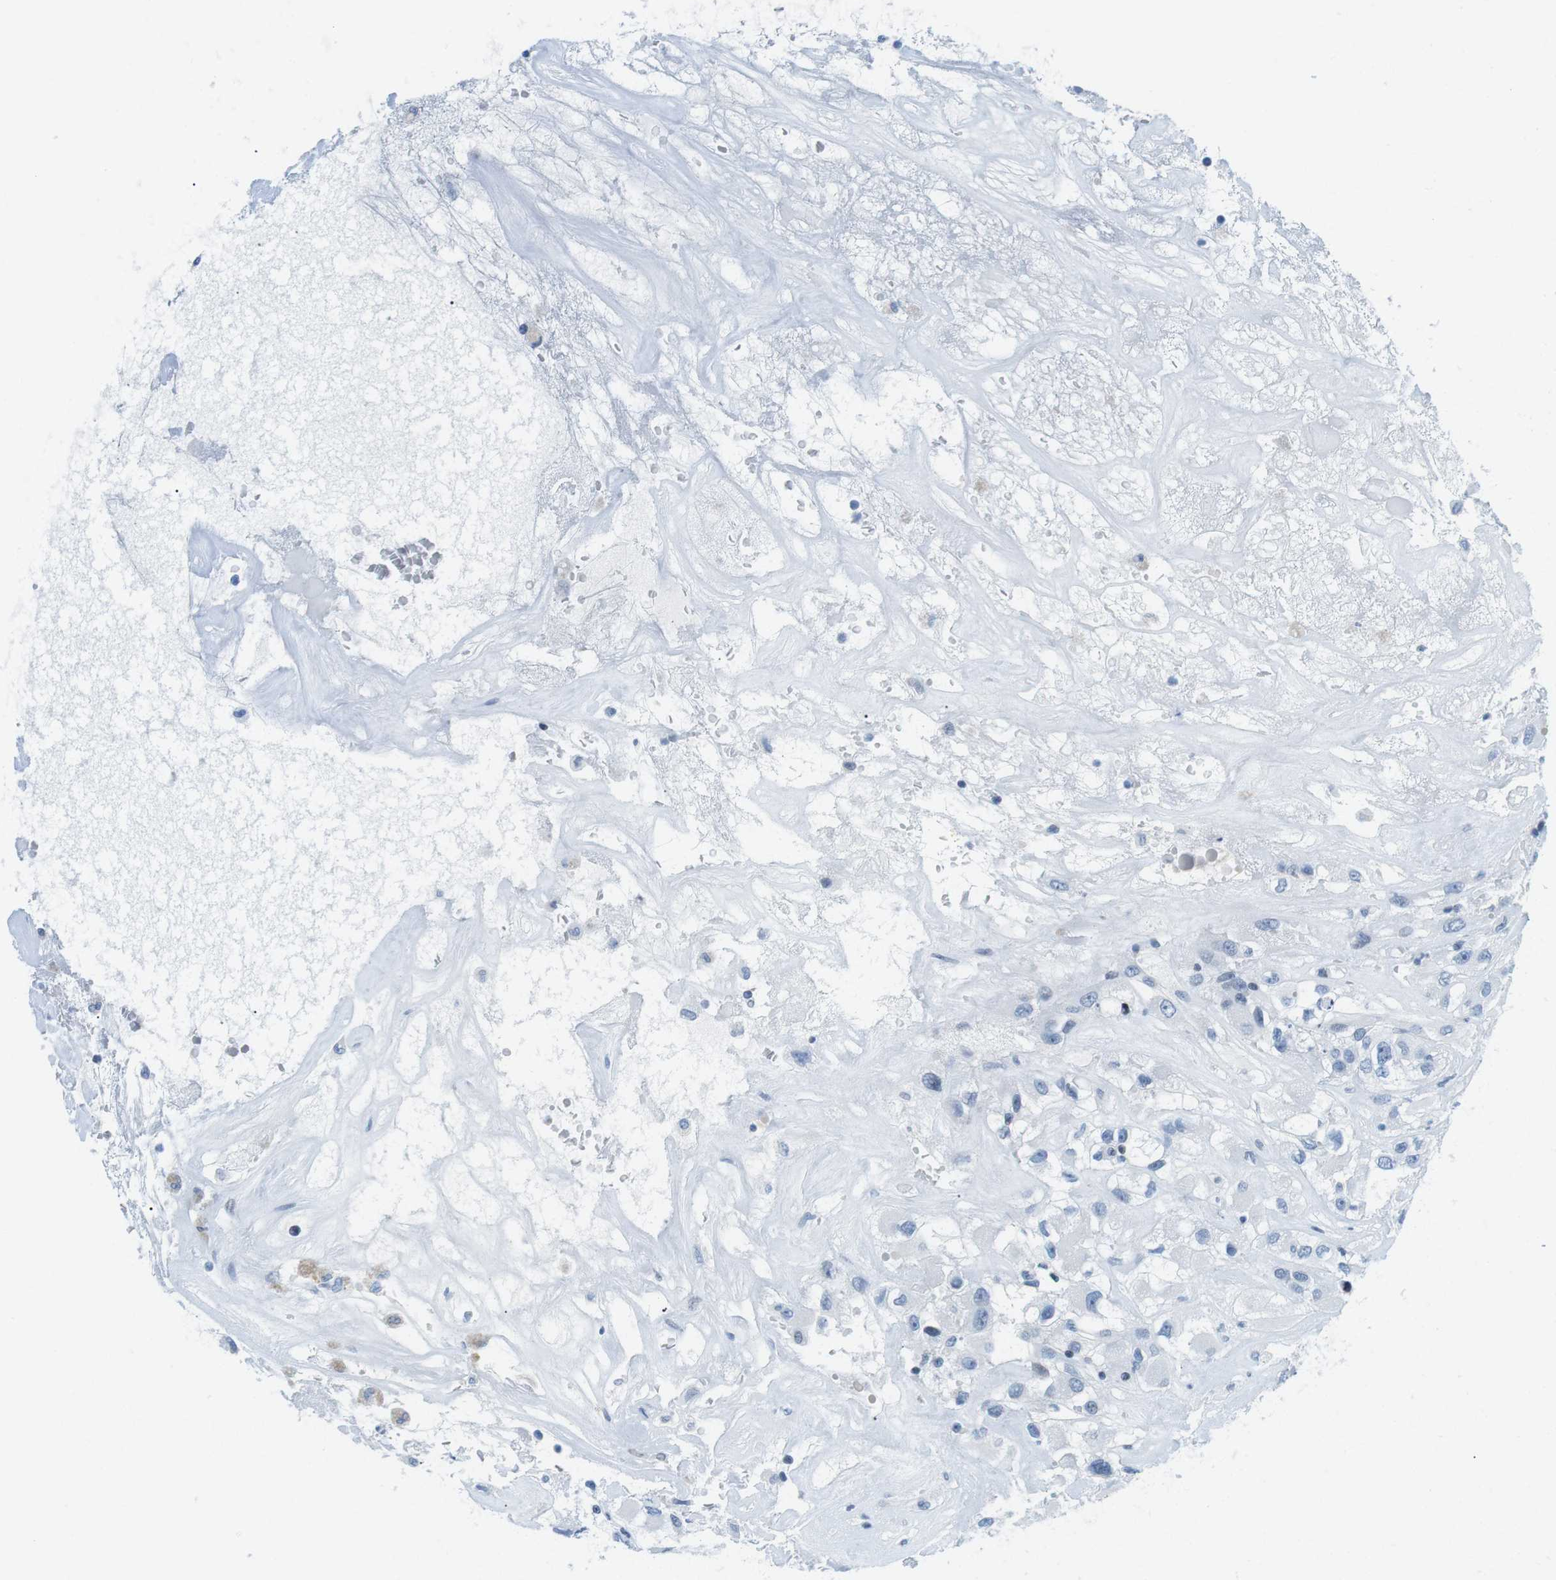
{"staining": {"intensity": "negative", "quantity": "none", "location": "none"}, "tissue": "renal cancer", "cell_type": "Tumor cells", "image_type": "cancer", "snomed": [{"axis": "morphology", "description": "Adenocarcinoma, NOS"}, {"axis": "topography", "description": "Kidney"}], "caption": "IHC micrograph of renal cancer stained for a protein (brown), which exhibits no staining in tumor cells.", "gene": "E2F2", "patient": {"sex": "female", "age": 52}}